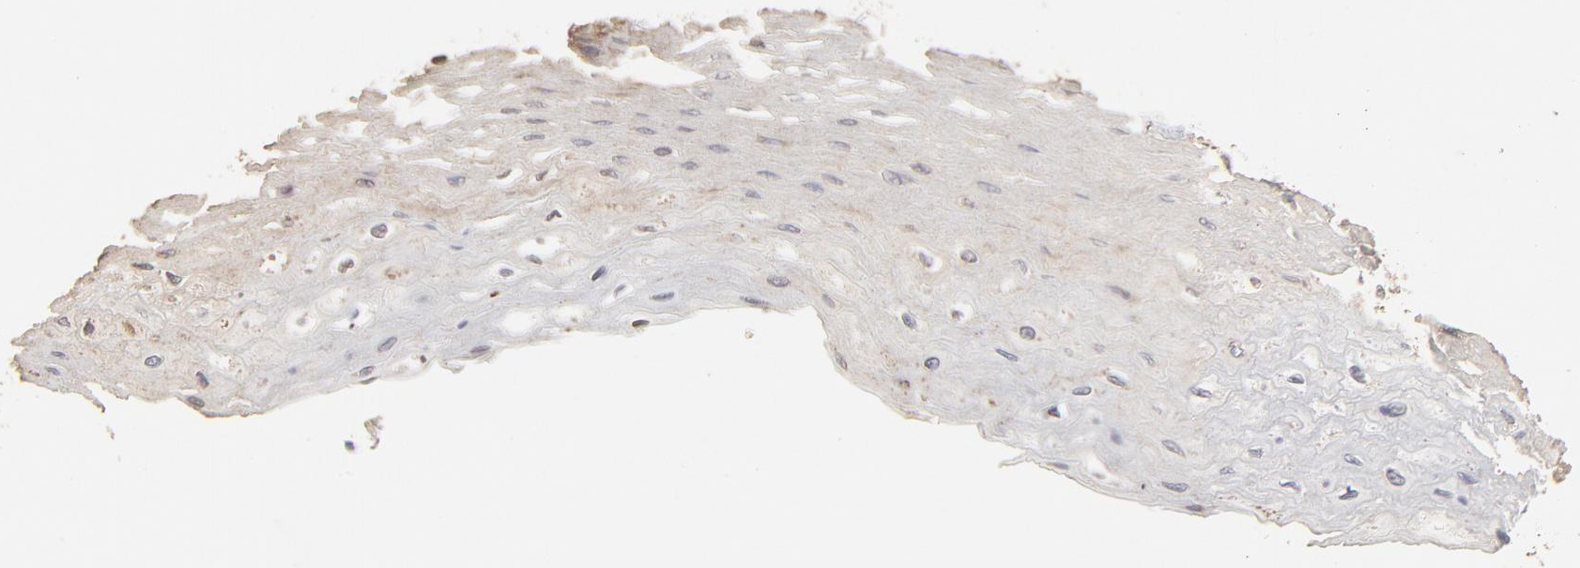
{"staining": {"intensity": "moderate", "quantity": ">75%", "location": "cytoplasmic/membranous"}, "tissue": "esophagus", "cell_type": "Squamous epithelial cells", "image_type": "normal", "snomed": [{"axis": "morphology", "description": "Normal tissue, NOS"}, {"axis": "topography", "description": "Esophagus"}], "caption": "This is an image of immunohistochemistry staining of benign esophagus, which shows moderate expression in the cytoplasmic/membranous of squamous epithelial cells.", "gene": "PPP2CA", "patient": {"sex": "female", "age": 72}}